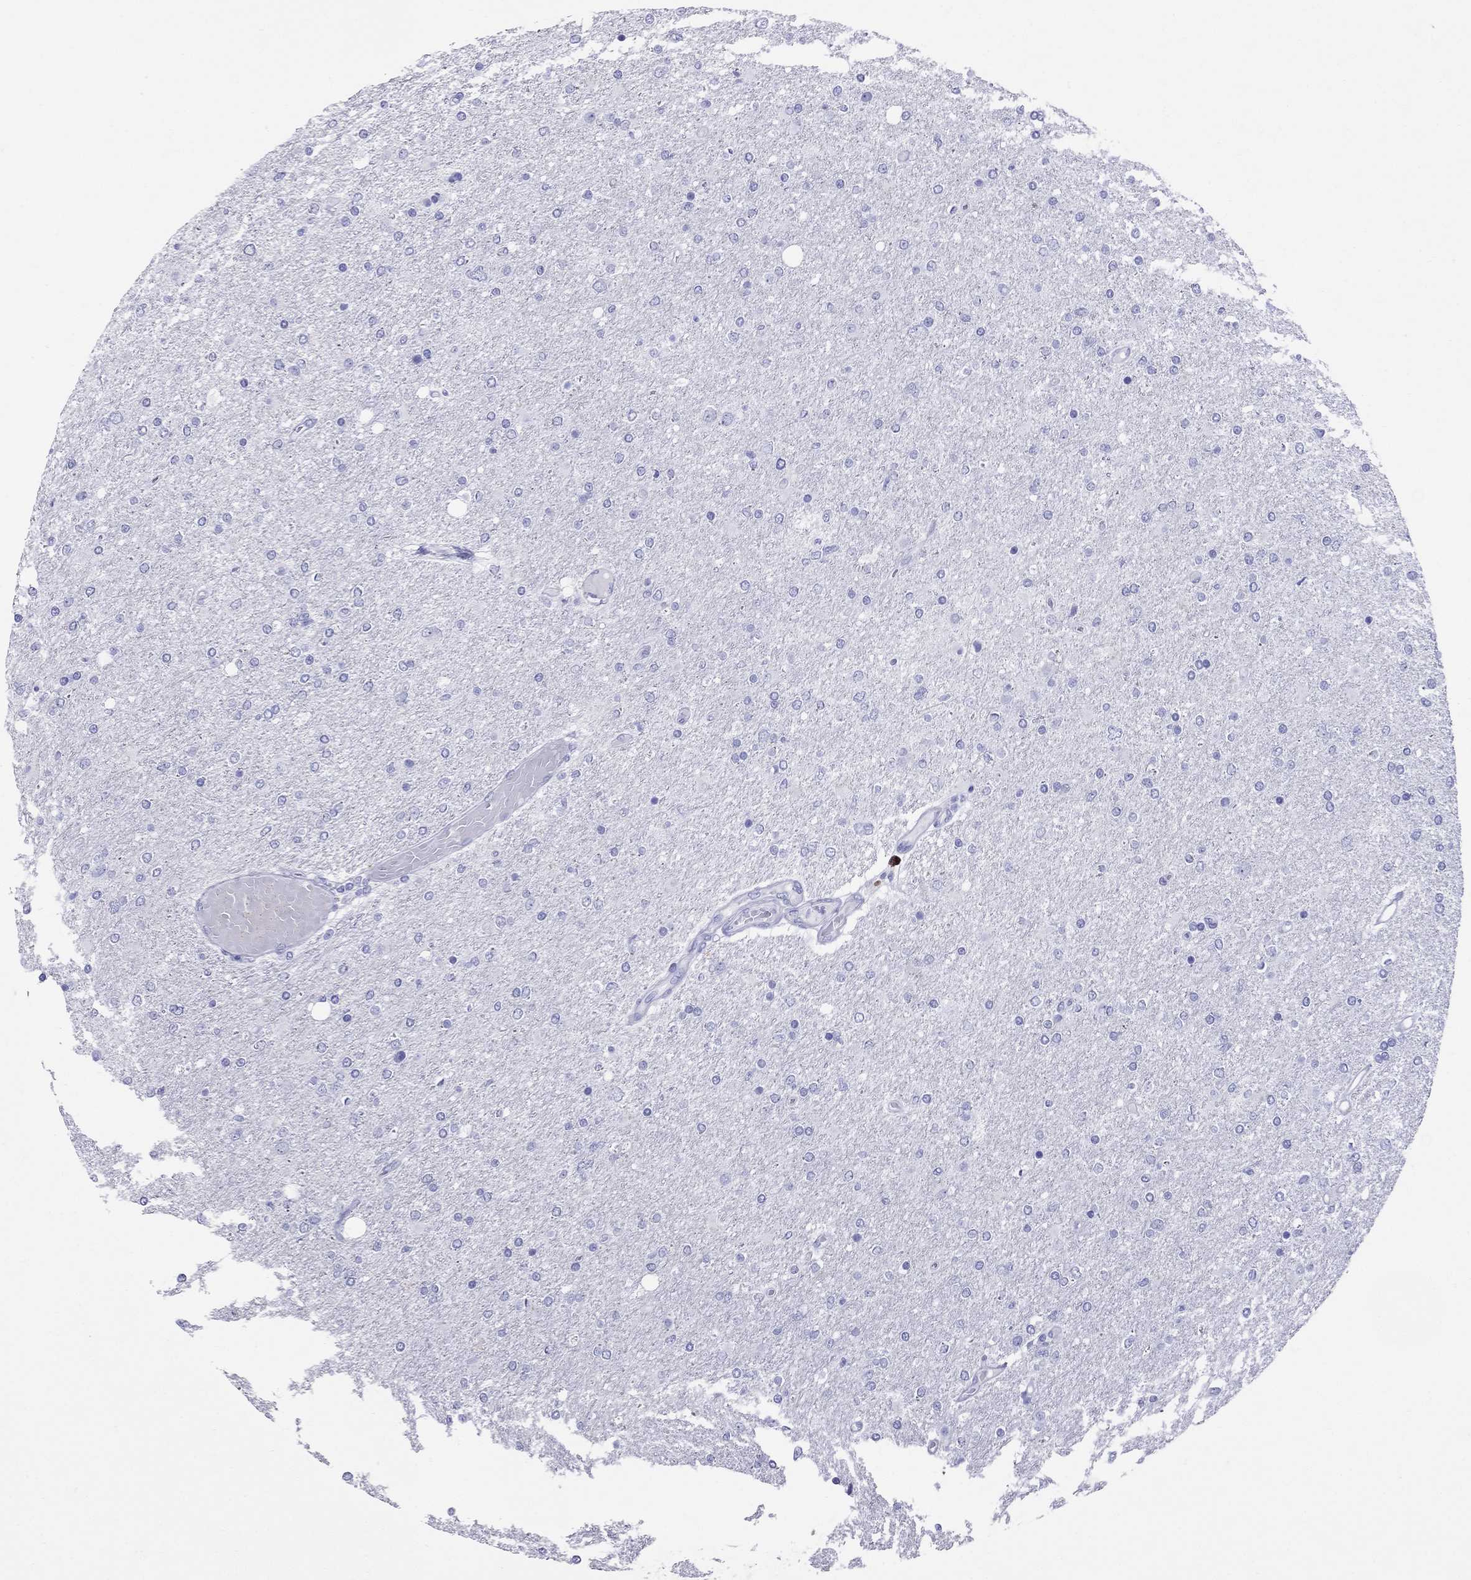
{"staining": {"intensity": "negative", "quantity": "none", "location": "none"}, "tissue": "glioma", "cell_type": "Tumor cells", "image_type": "cancer", "snomed": [{"axis": "morphology", "description": "Glioma, malignant, High grade"}, {"axis": "topography", "description": "Cerebral cortex"}], "caption": "Tumor cells are negative for brown protein staining in malignant high-grade glioma.", "gene": "AVPR1B", "patient": {"sex": "male", "age": 70}}